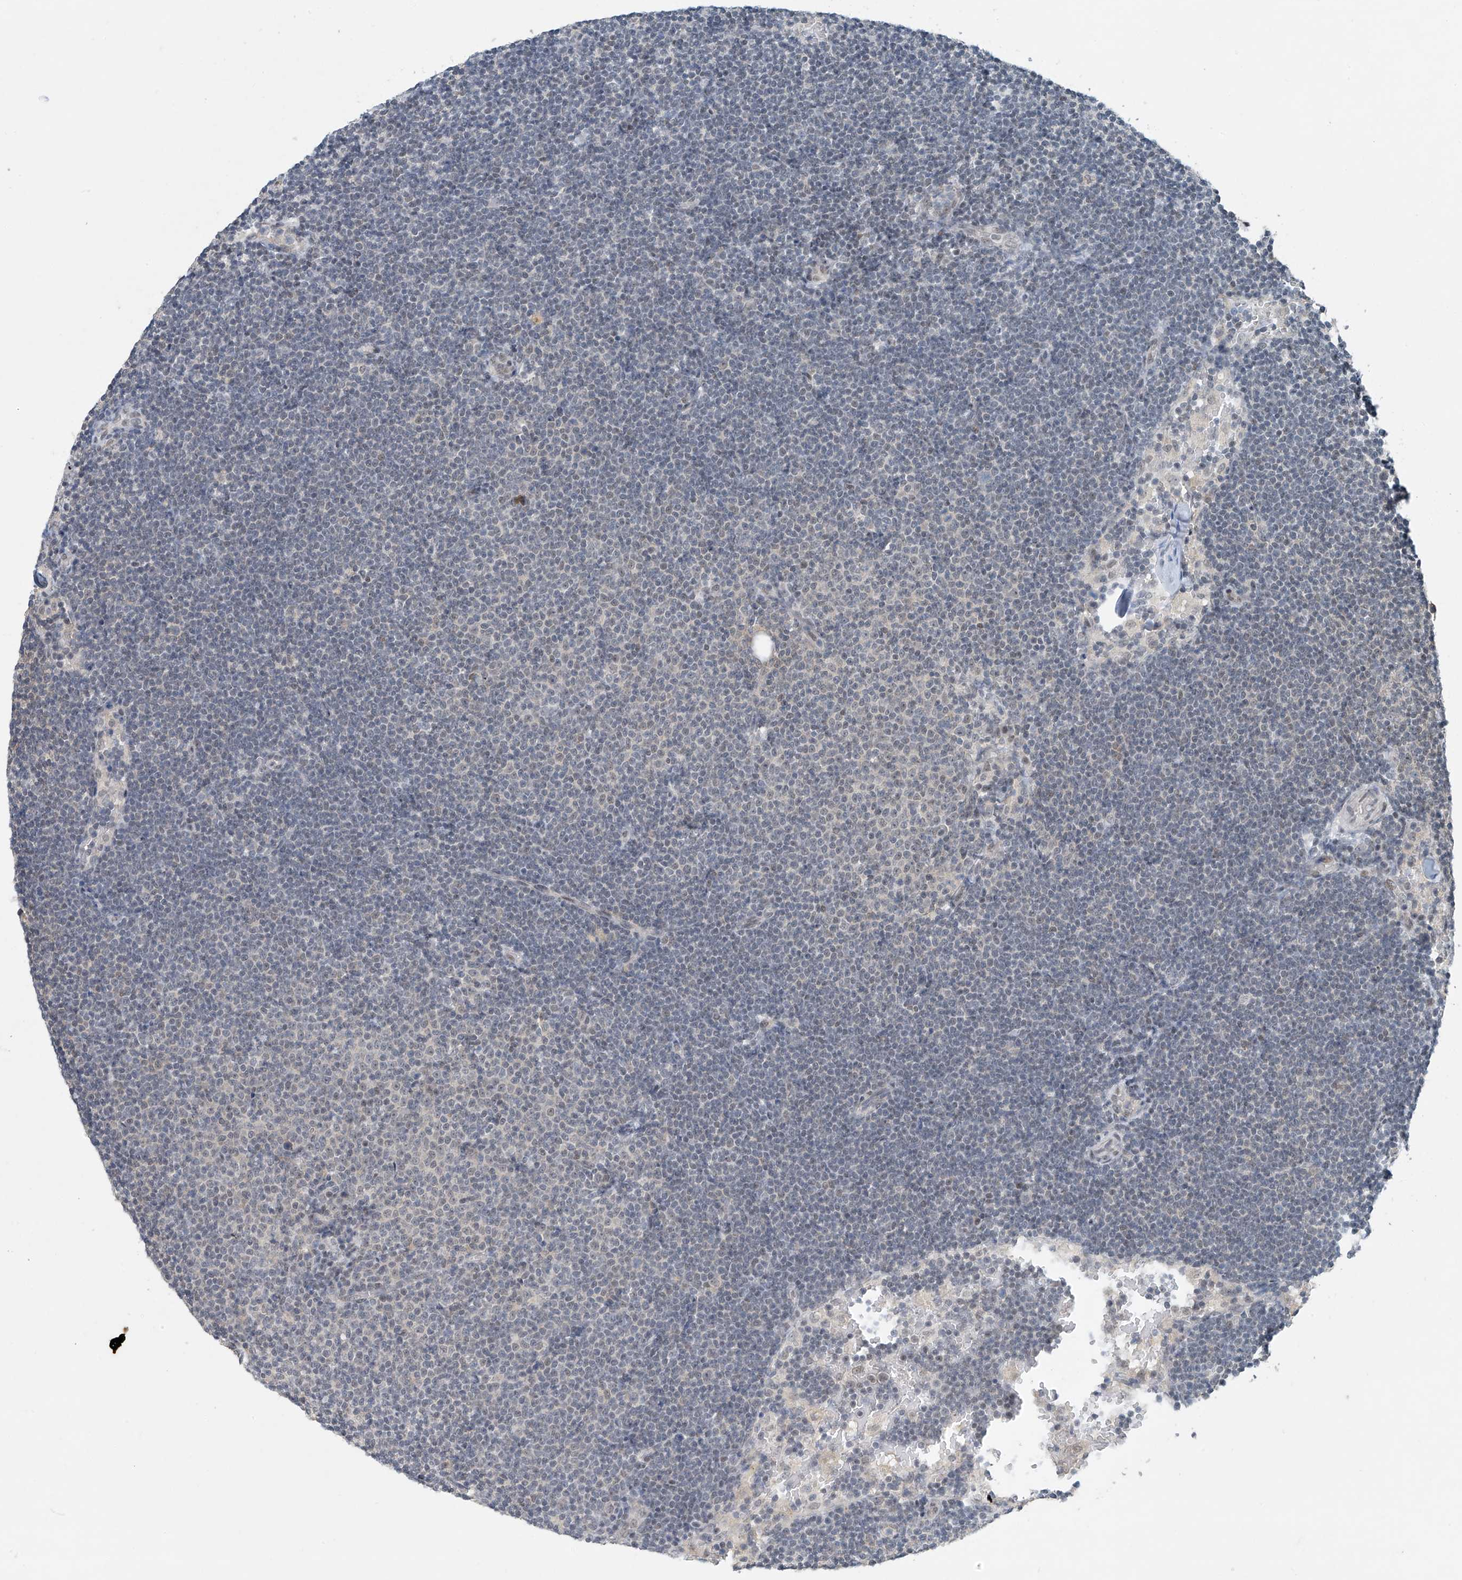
{"staining": {"intensity": "negative", "quantity": "none", "location": "none"}, "tissue": "lymphoma", "cell_type": "Tumor cells", "image_type": "cancer", "snomed": [{"axis": "morphology", "description": "Malignant lymphoma, non-Hodgkin's type, Low grade"}, {"axis": "topography", "description": "Lymph node"}], "caption": "The photomicrograph shows no staining of tumor cells in low-grade malignant lymphoma, non-Hodgkin's type. (Brightfield microscopy of DAB IHC at high magnification).", "gene": "TAF8", "patient": {"sex": "female", "age": 53}}